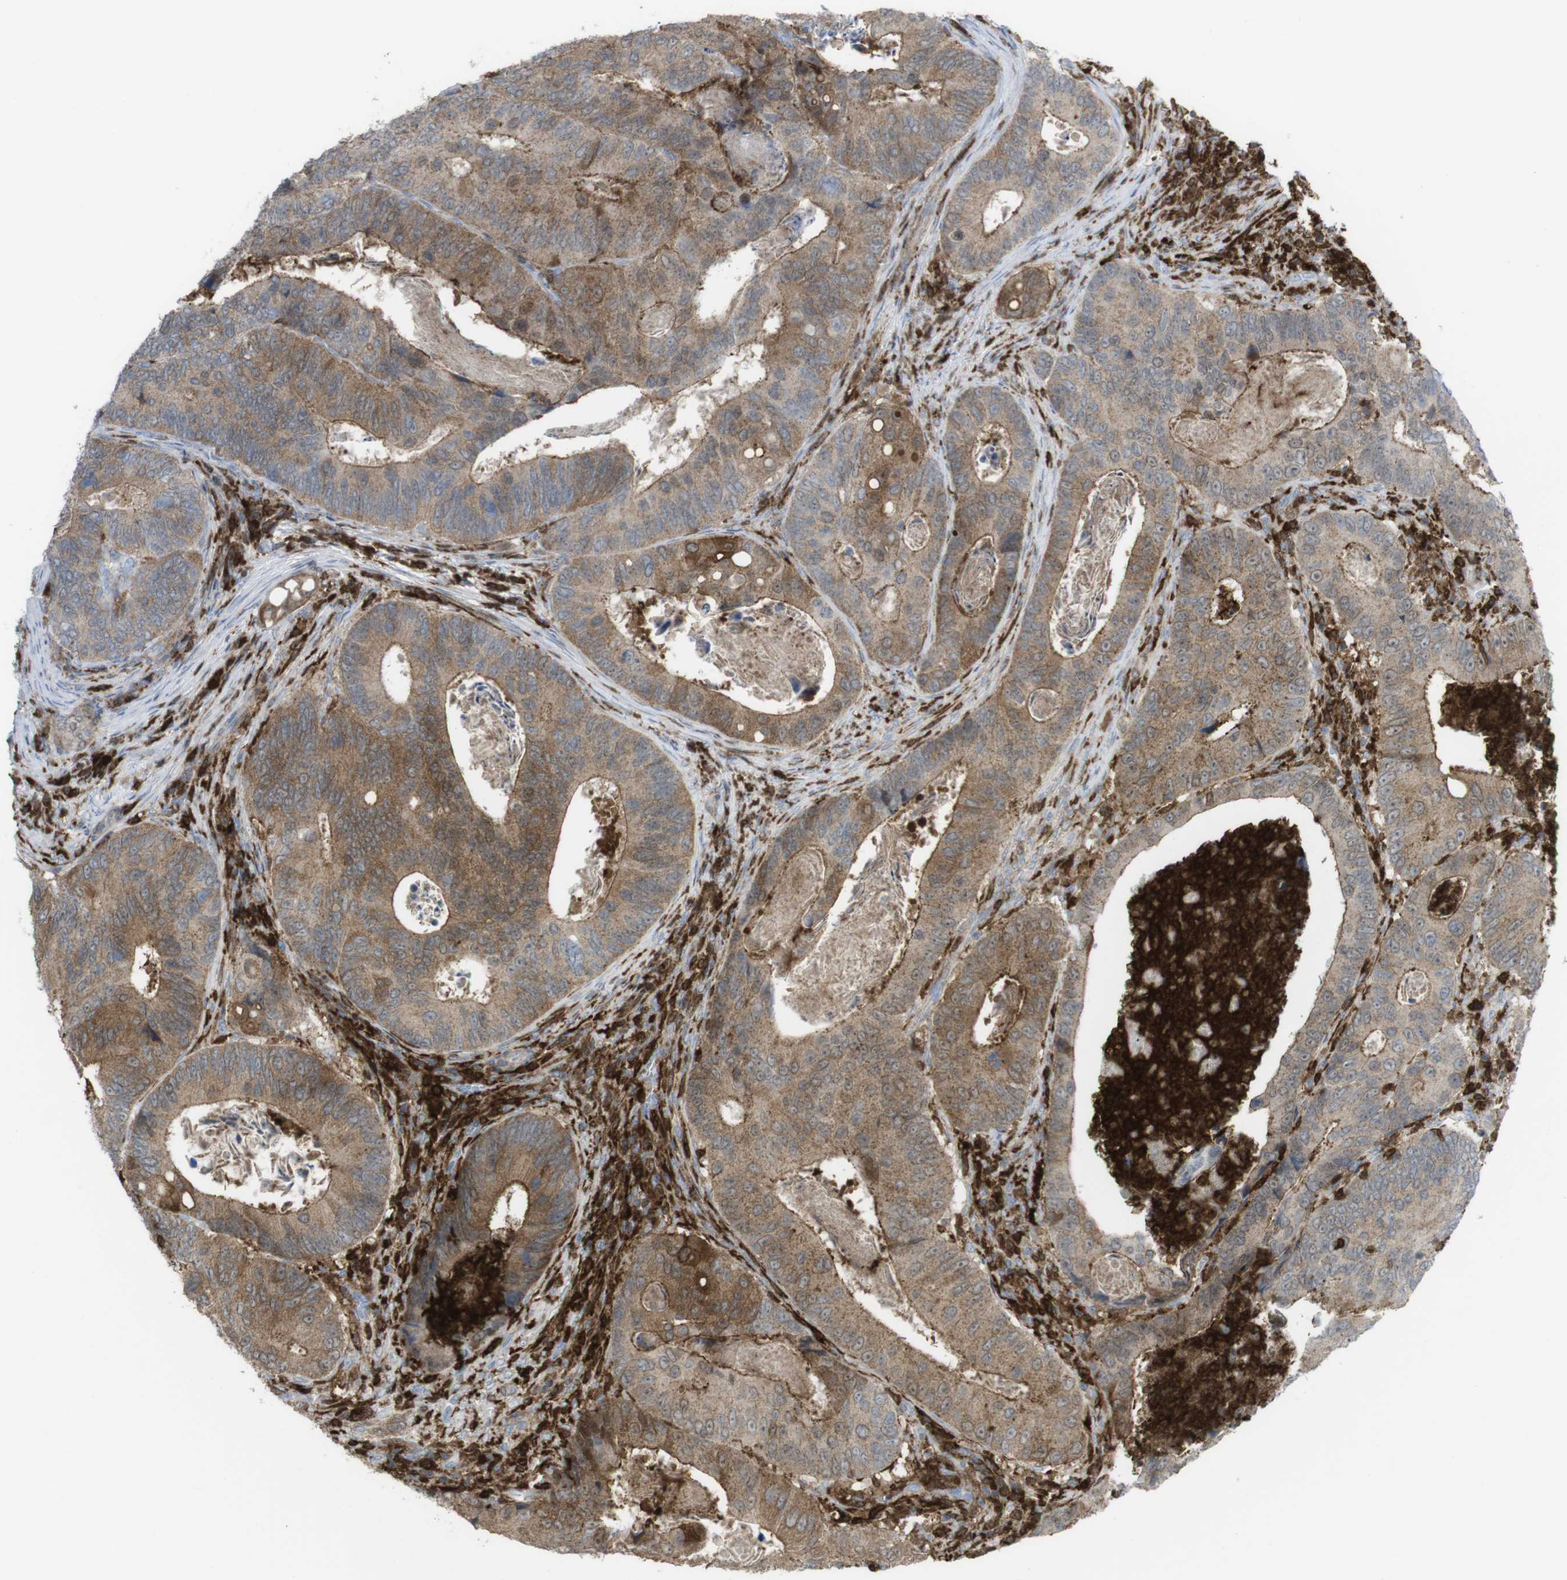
{"staining": {"intensity": "moderate", "quantity": ">75%", "location": "cytoplasmic/membranous"}, "tissue": "colorectal cancer", "cell_type": "Tumor cells", "image_type": "cancer", "snomed": [{"axis": "morphology", "description": "Inflammation, NOS"}, {"axis": "morphology", "description": "Adenocarcinoma, NOS"}, {"axis": "topography", "description": "Colon"}], "caption": "Protein staining exhibits moderate cytoplasmic/membranous positivity in about >75% of tumor cells in colorectal adenocarcinoma.", "gene": "PRKCD", "patient": {"sex": "male", "age": 72}}